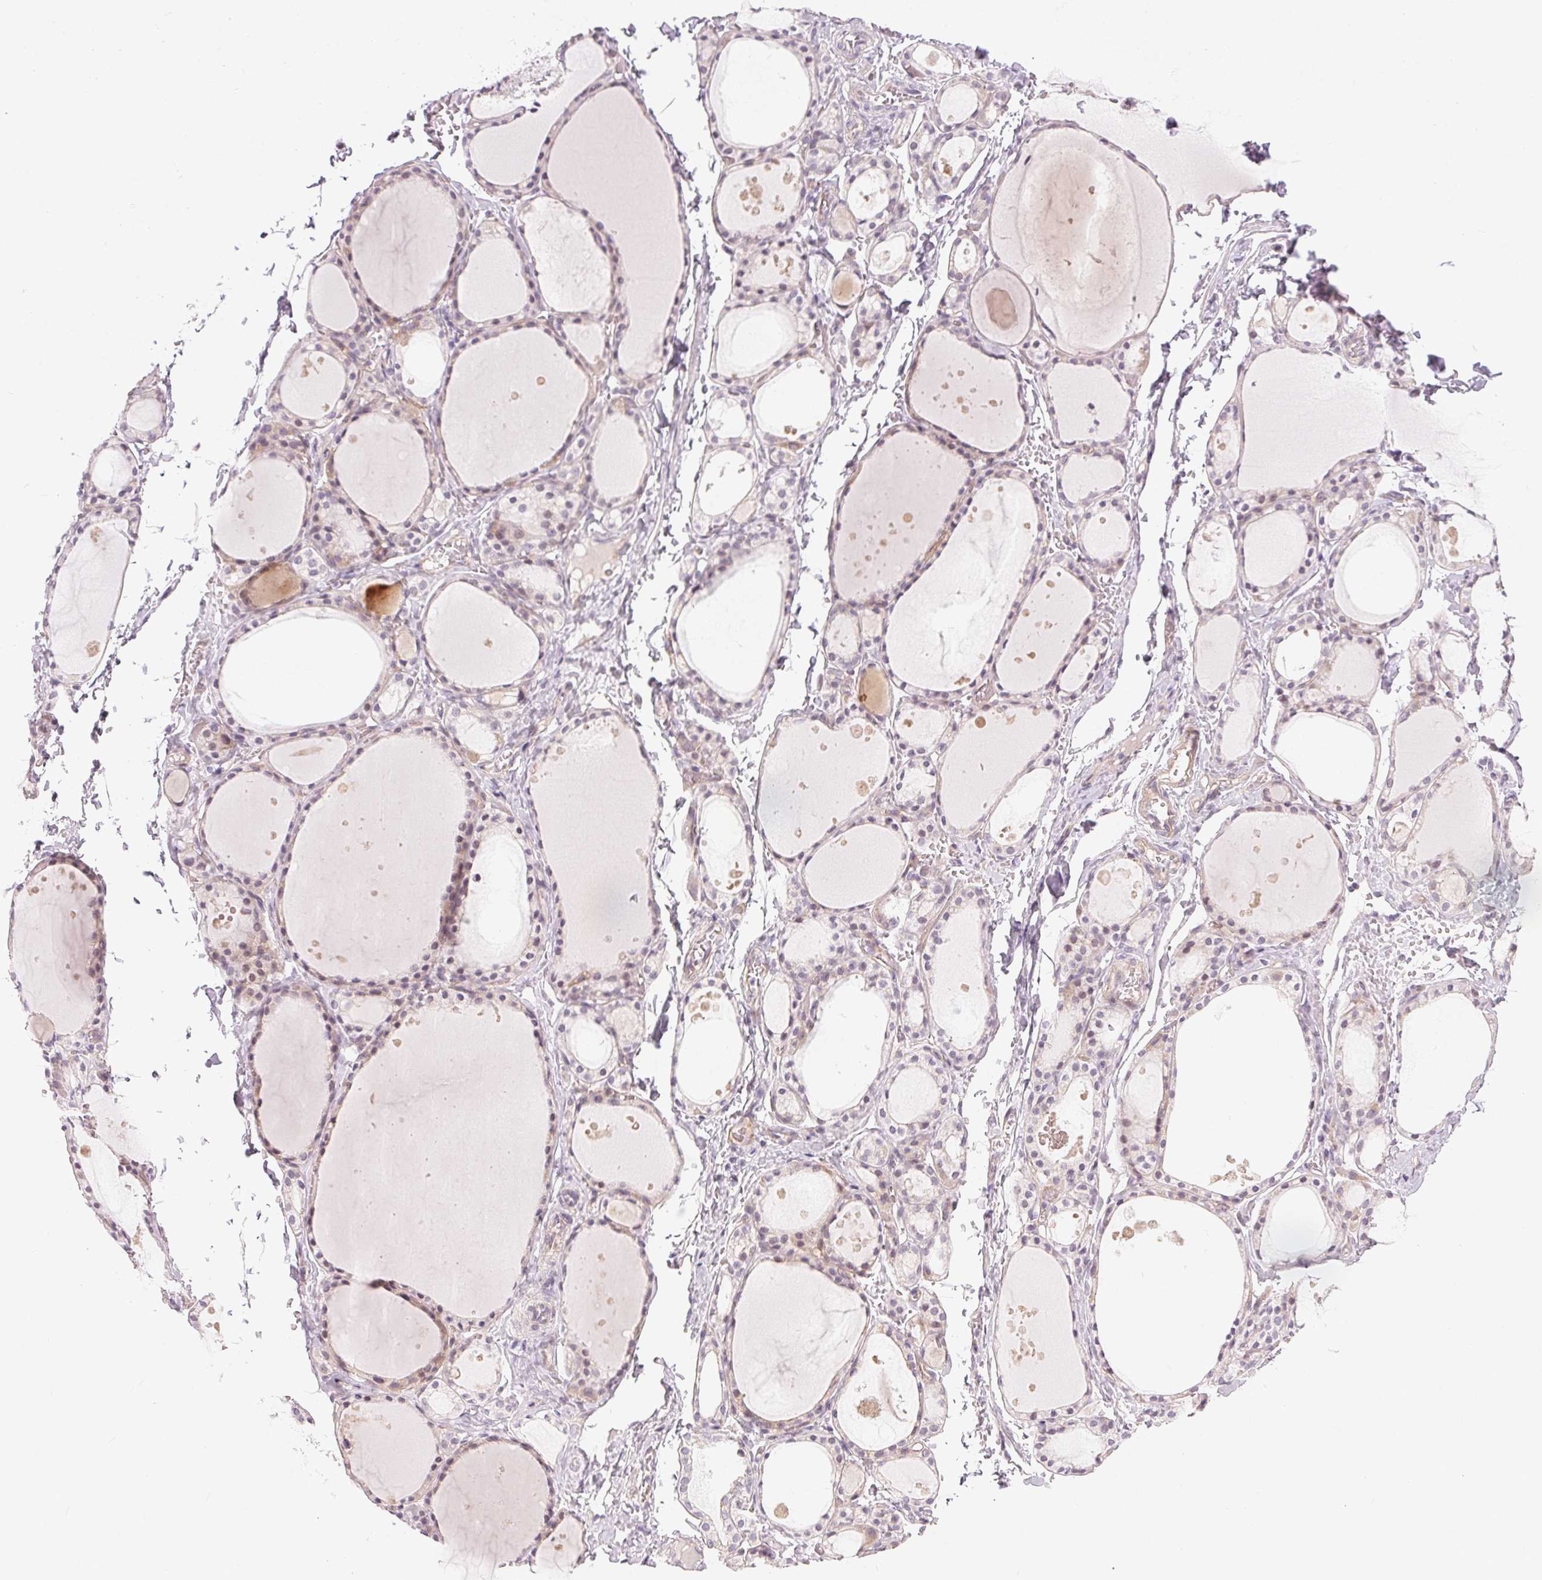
{"staining": {"intensity": "negative", "quantity": "none", "location": "none"}, "tissue": "thyroid gland", "cell_type": "Glandular cells", "image_type": "normal", "snomed": [{"axis": "morphology", "description": "Normal tissue, NOS"}, {"axis": "topography", "description": "Thyroid gland"}], "caption": "Immunohistochemical staining of unremarkable thyroid gland exhibits no significant staining in glandular cells. Nuclei are stained in blue.", "gene": "GDAP1L1", "patient": {"sex": "male", "age": 68}}